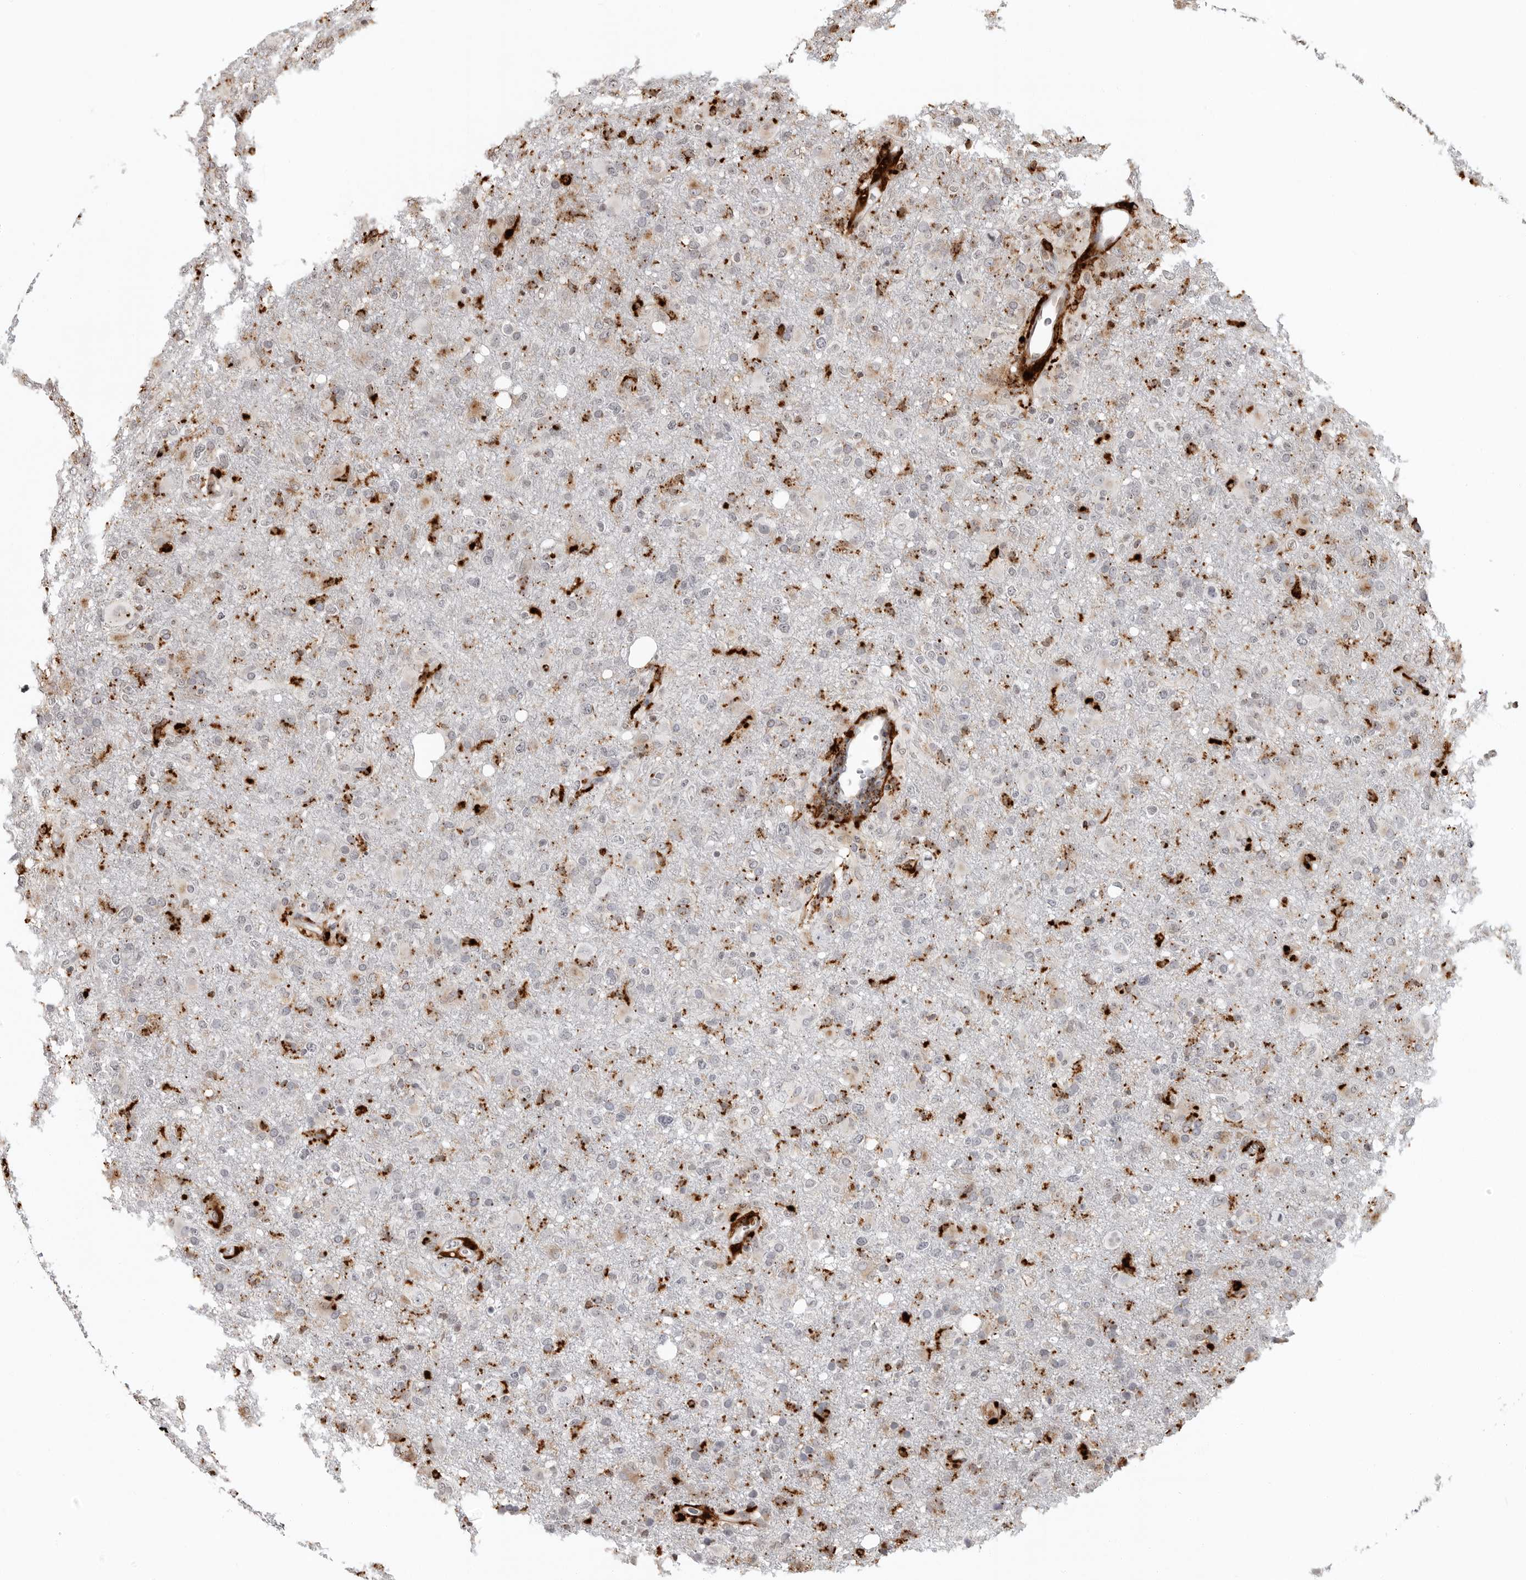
{"staining": {"intensity": "negative", "quantity": "none", "location": "none"}, "tissue": "glioma", "cell_type": "Tumor cells", "image_type": "cancer", "snomed": [{"axis": "morphology", "description": "Glioma, malignant, High grade"}, {"axis": "topography", "description": "Brain"}], "caption": "IHC image of neoplastic tissue: glioma stained with DAB (3,3'-diaminobenzidine) displays no significant protein positivity in tumor cells.", "gene": "IFI30", "patient": {"sex": "female", "age": 57}}